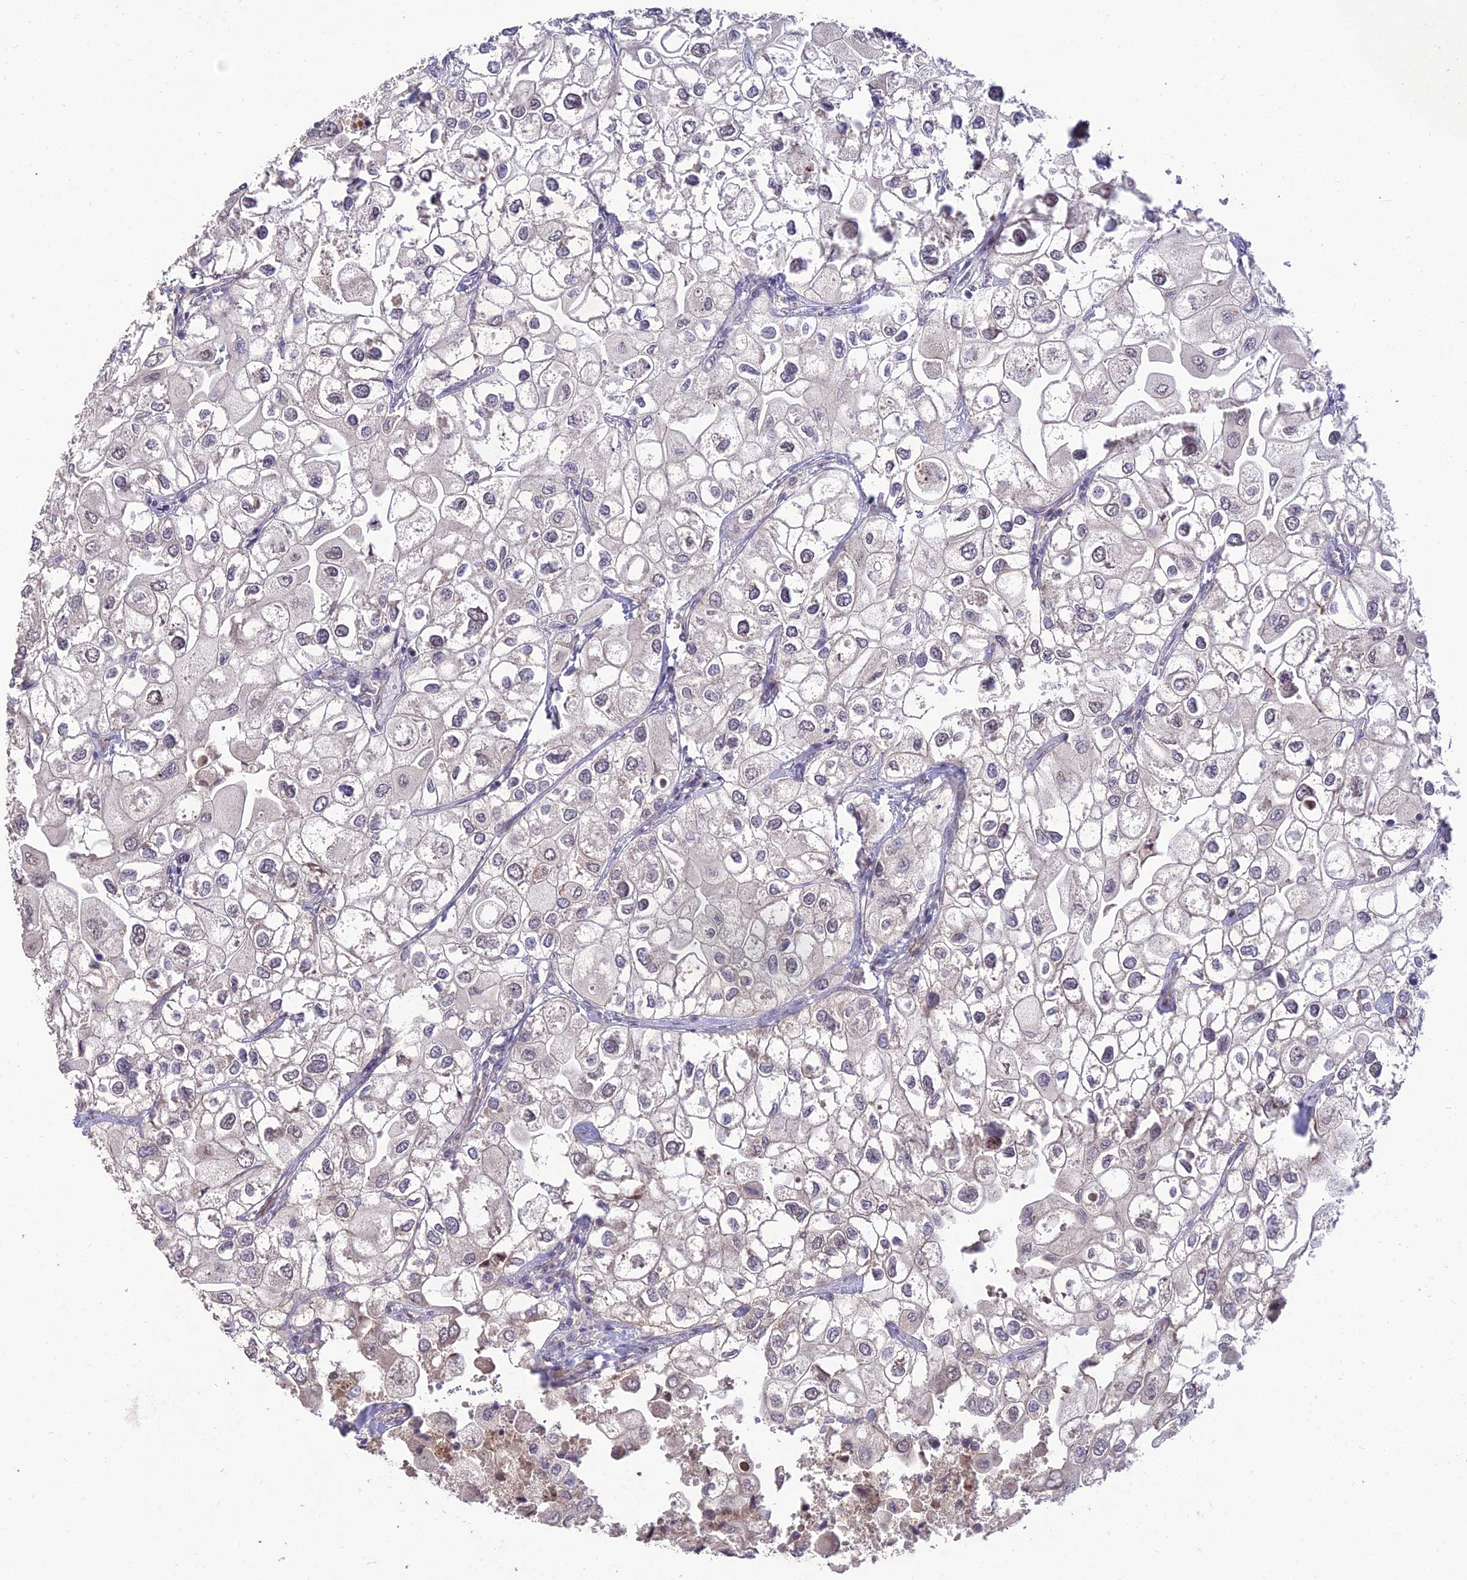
{"staining": {"intensity": "moderate", "quantity": "<25%", "location": "nuclear"}, "tissue": "urothelial cancer", "cell_type": "Tumor cells", "image_type": "cancer", "snomed": [{"axis": "morphology", "description": "Urothelial carcinoma, High grade"}, {"axis": "topography", "description": "Urinary bladder"}], "caption": "High-grade urothelial carcinoma stained with DAB (3,3'-diaminobenzidine) IHC demonstrates low levels of moderate nuclear staining in approximately <25% of tumor cells.", "gene": "ZNF85", "patient": {"sex": "male", "age": 64}}